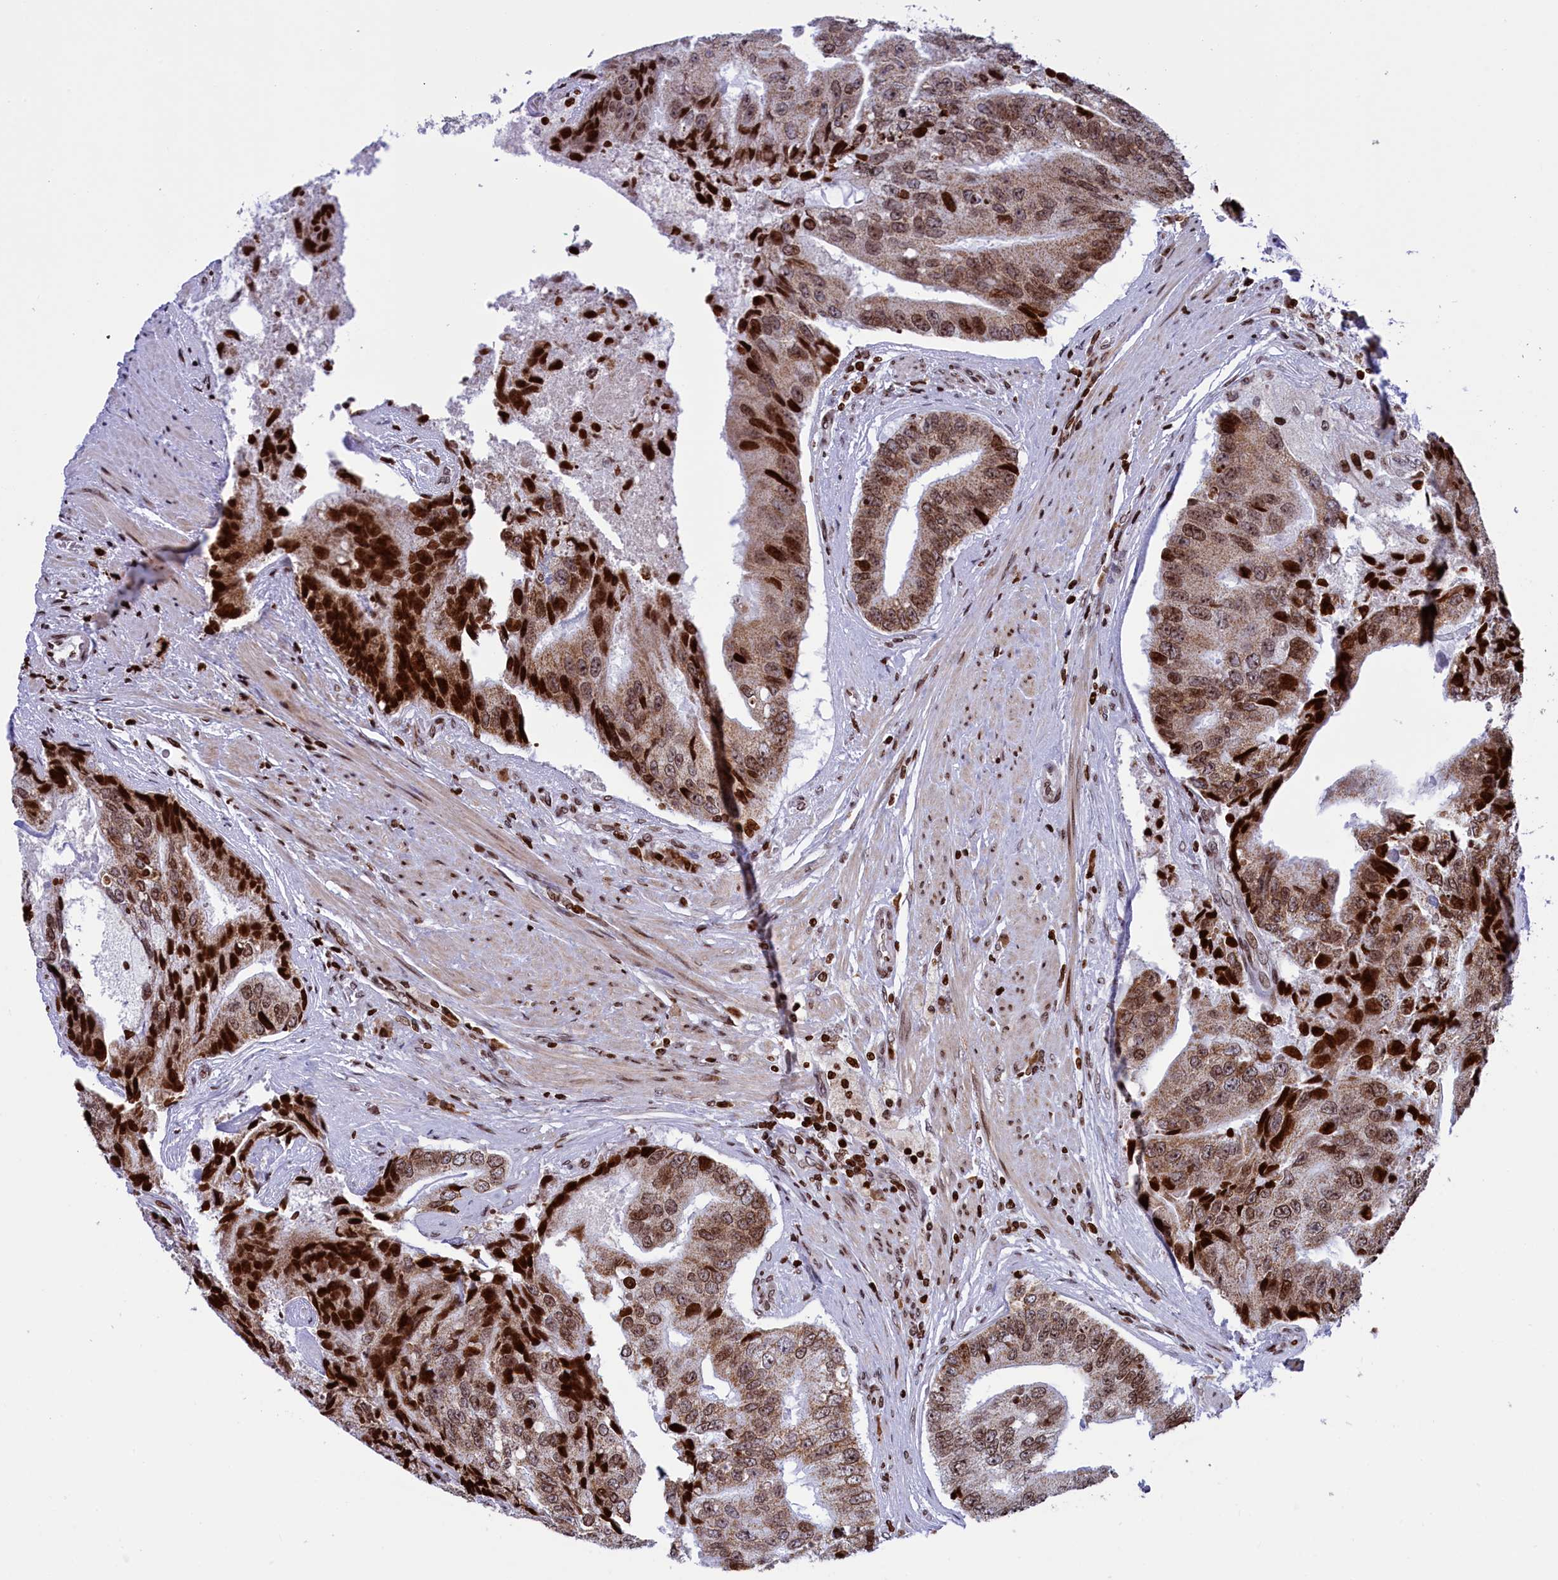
{"staining": {"intensity": "strong", "quantity": "25%-75%", "location": "cytoplasmic/membranous,nuclear"}, "tissue": "prostate cancer", "cell_type": "Tumor cells", "image_type": "cancer", "snomed": [{"axis": "morphology", "description": "Adenocarcinoma, High grade"}, {"axis": "topography", "description": "Prostate"}], "caption": "Prostate cancer was stained to show a protein in brown. There is high levels of strong cytoplasmic/membranous and nuclear positivity in approximately 25%-75% of tumor cells.", "gene": "TIMM29", "patient": {"sex": "male", "age": 70}}